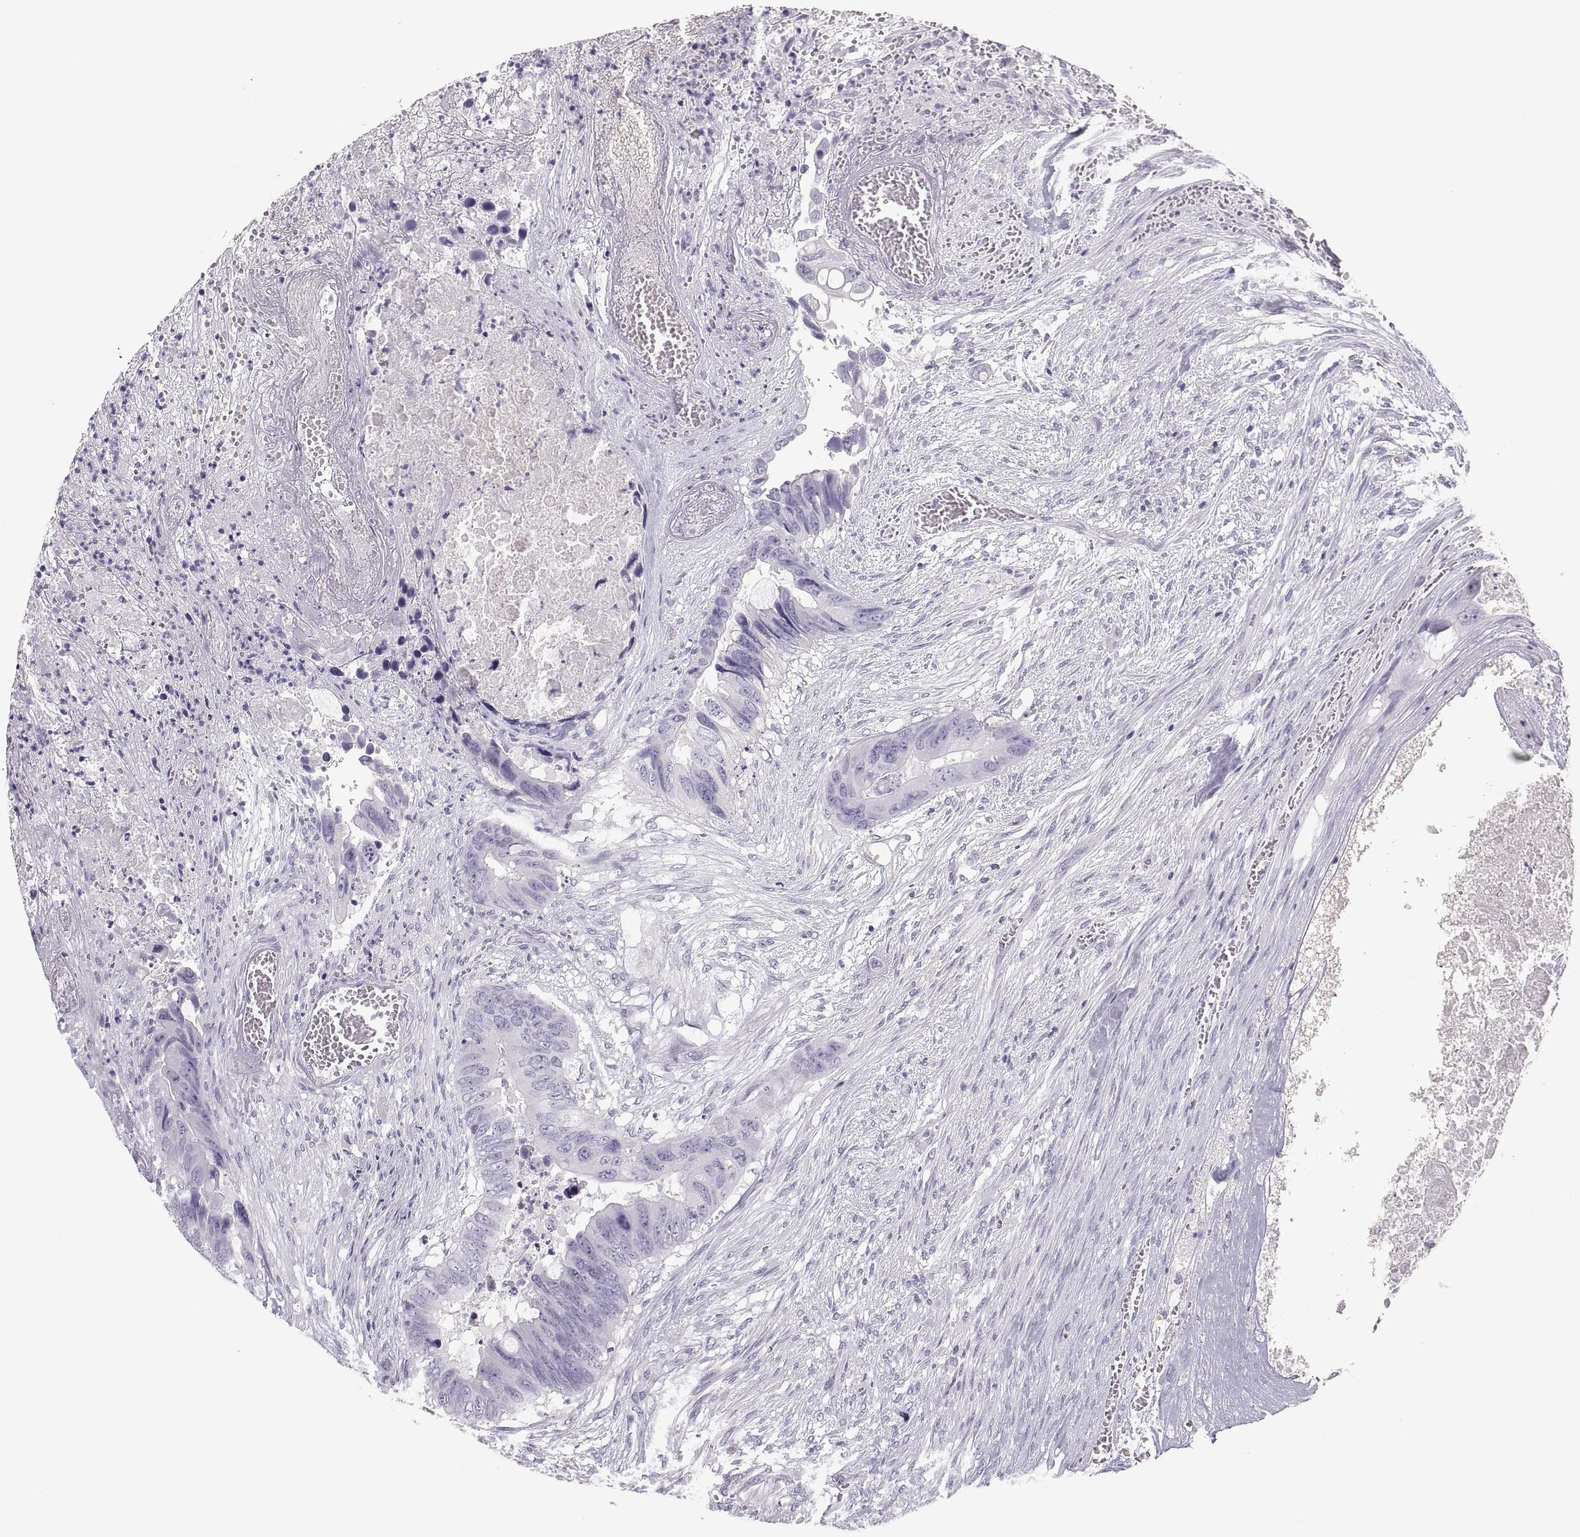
{"staining": {"intensity": "weak", "quantity": "<25%", "location": "cytoplasmic/membranous"}, "tissue": "colorectal cancer", "cell_type": "Tumor cells", "image_type": "cancer", "snomed": [{"axis": "morphology", "description": "Adenocarcinoma, NOS"}, {"axis": "topography", "description": "Rectum"}], "caption": "This histopathology image is of colorectal adenocarcinoma stained with immunohistochemistry to label a protein in brown with the nuclei are counter-stained blue. There is no positivity in tumor cells.", "gene": "MAGEB2", "patient": {"sex": "male", "age": 63}}